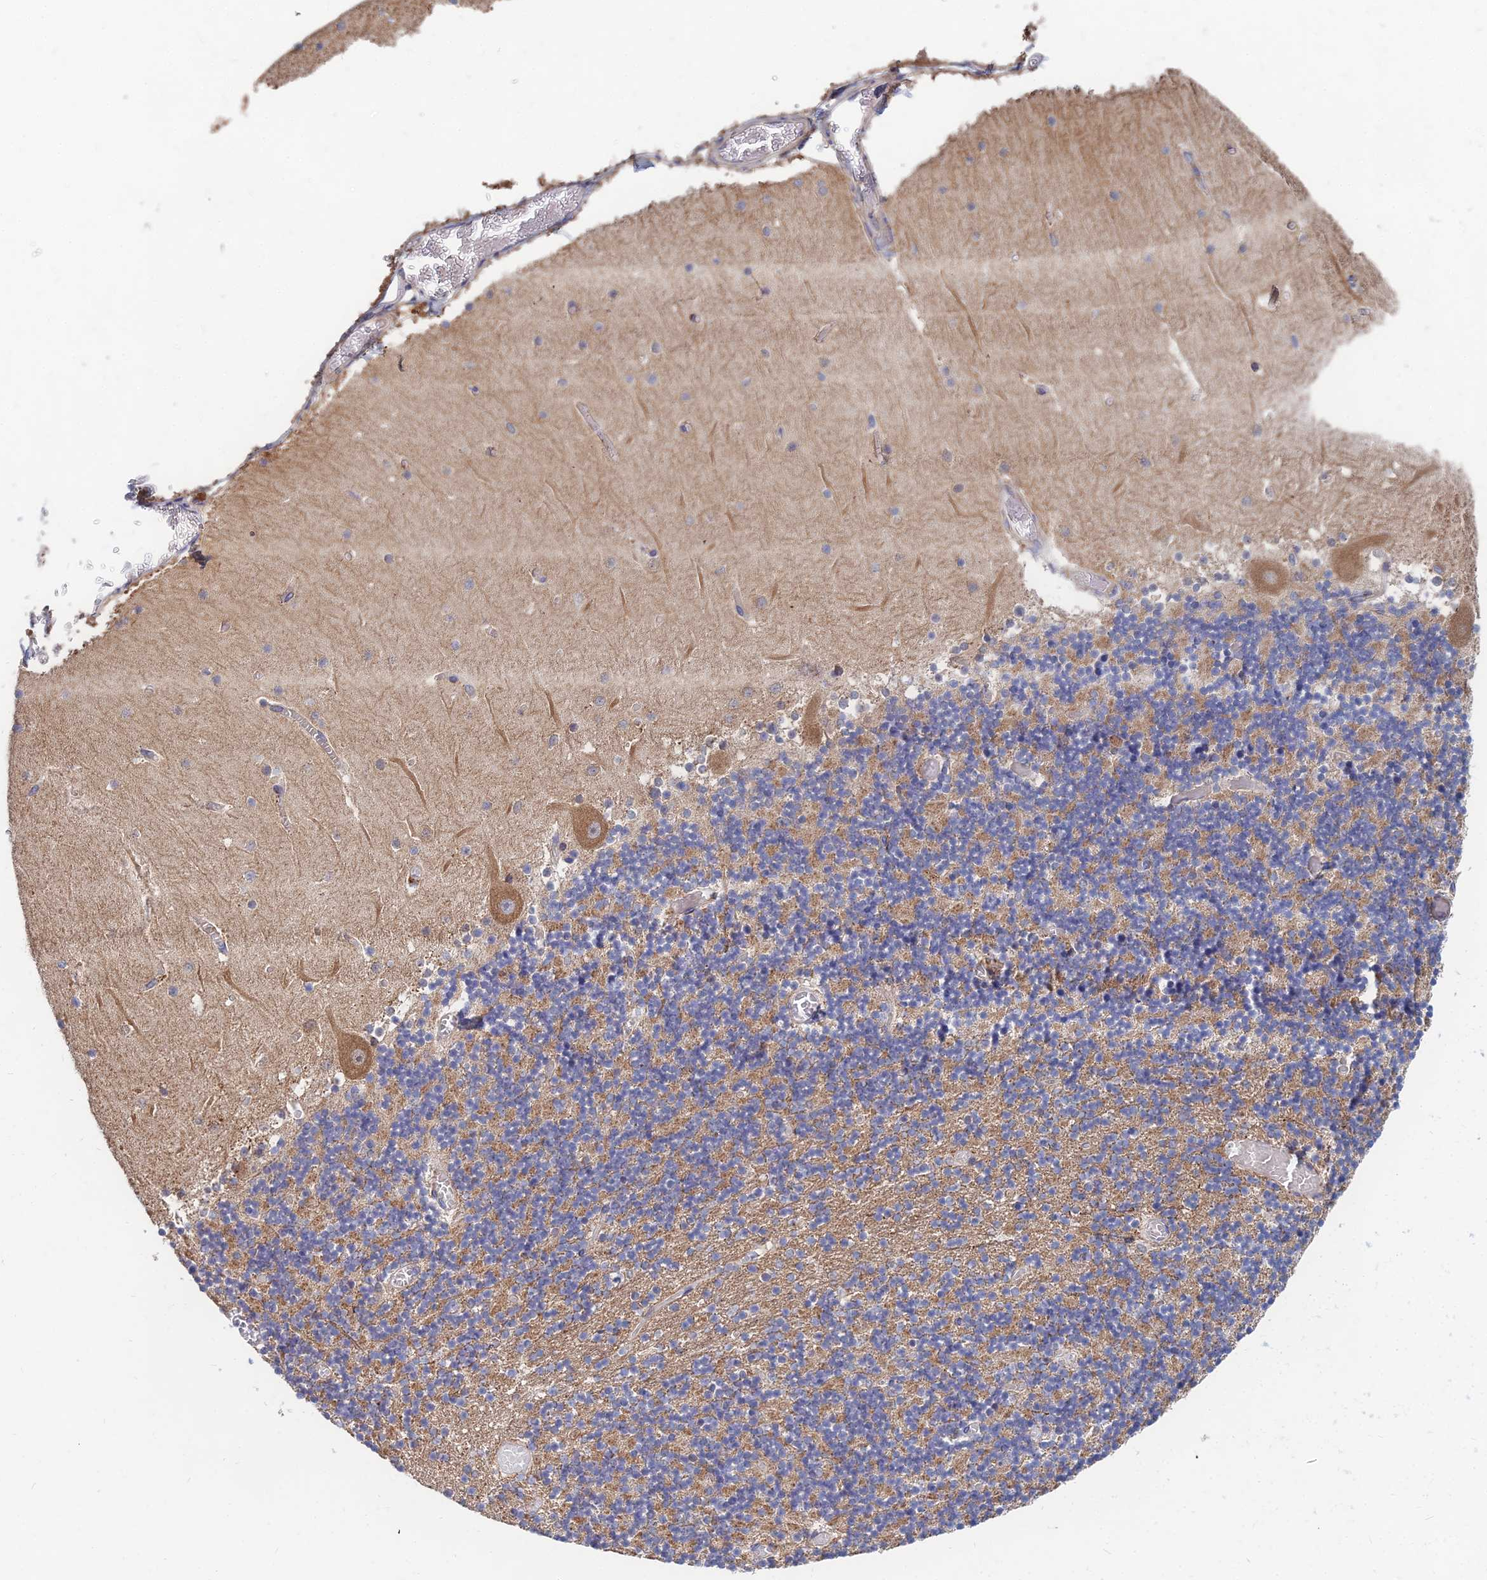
{"staining": {"intensity": "moderate", "quantity": "25%-75%", "location": "cytoplasmic/membranous"}, "tissue": "cerebellum", "cell_type": "Cells in granular layer", "image_type": "normal", "snomed": [{"axis": "morphology", "description": "Normal tissue, NOS"}, {"axis": "topography", "description": "Cerebellum"}], "caption": "Moderate cytoplasmic/membranous protein expression is seen in approximately 25%-75% of cells in granular layer in cerebellum.", "gene": "CCZ1B", "patient": {"sex": "female", "age": 28}}